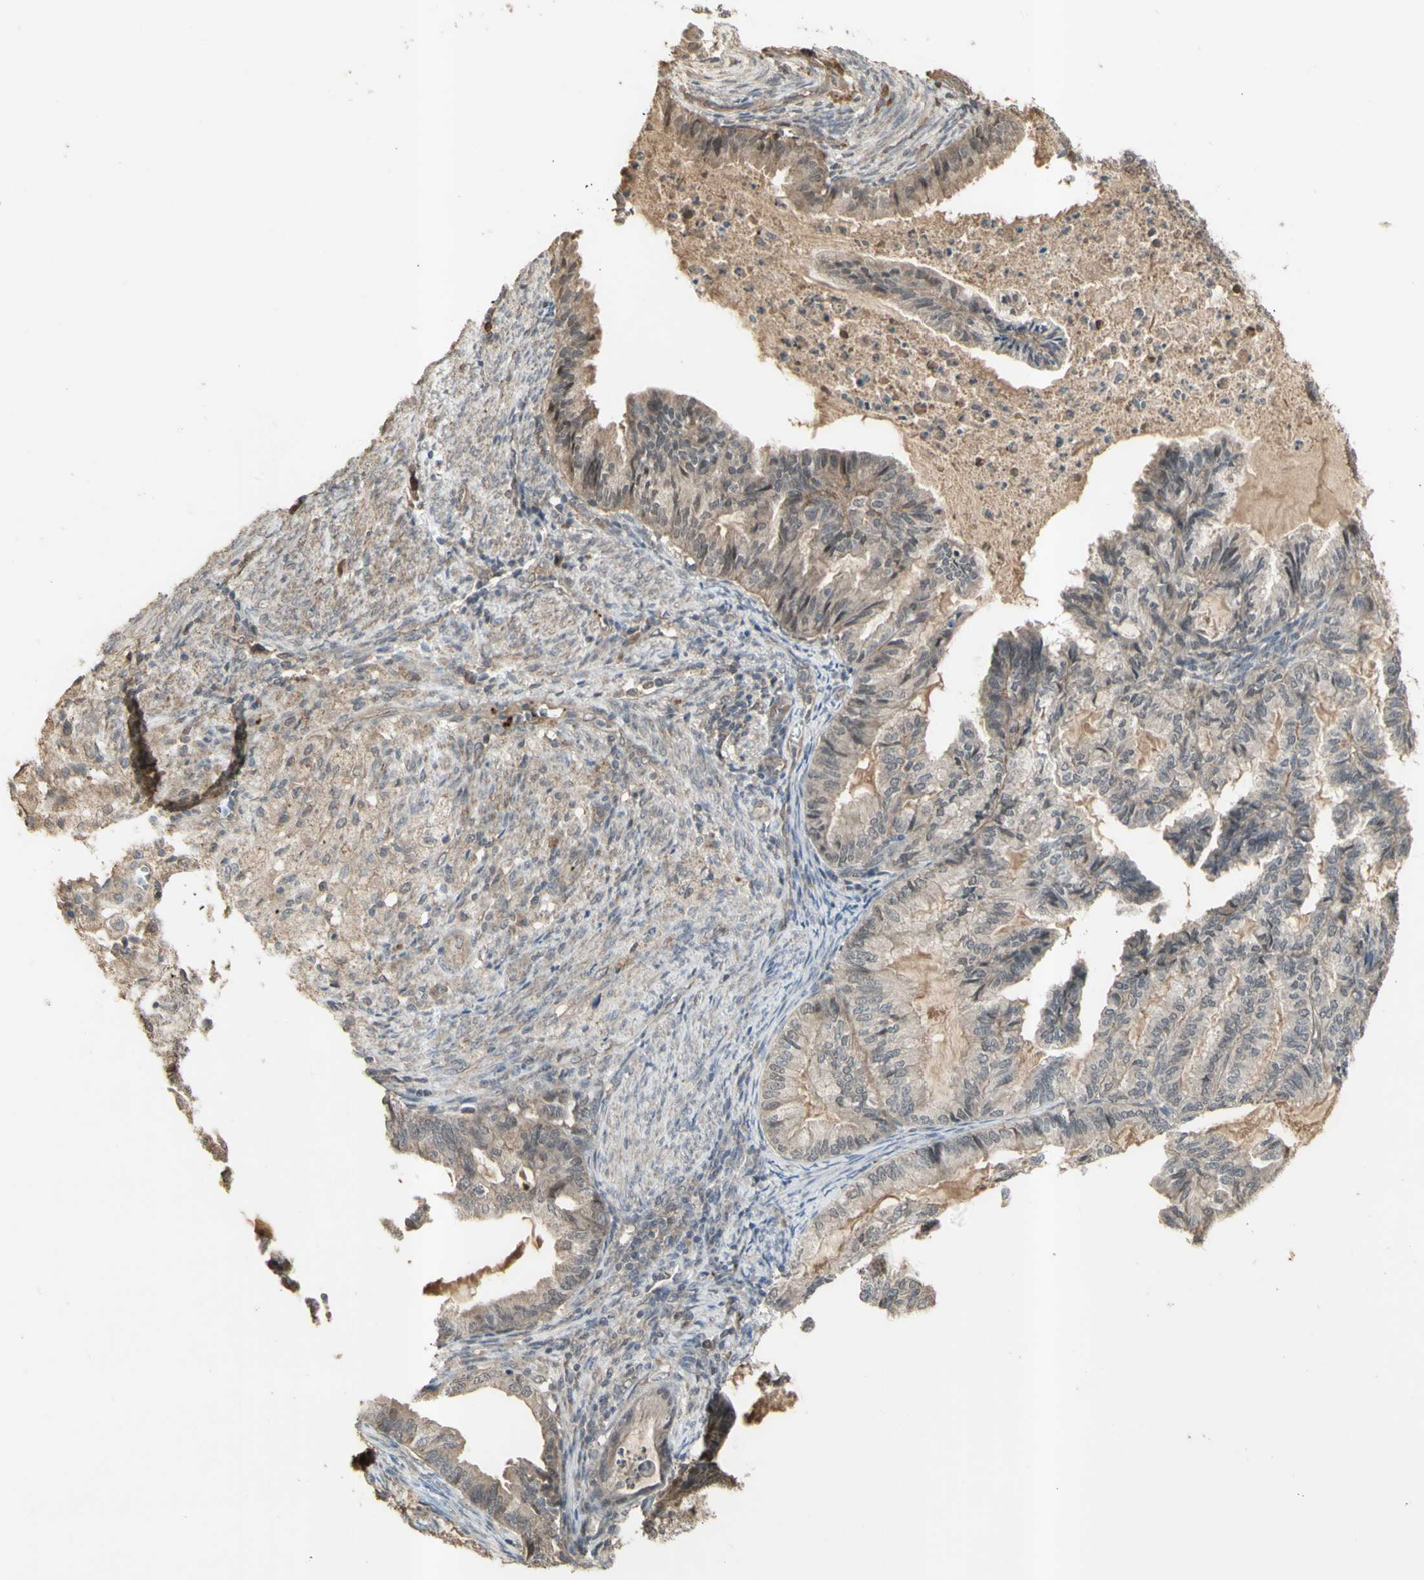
{"staining": {"intensity": "weak", "quantity": ">75%", "location": "cytoplasmic/membranous,nuclear"}, "tissue": "cervical cancer", "cell_type": "Tumor cells", "image_type": "cancer", "snomed": [{"axis": "morphology", "description": "Normal tissue, NOS"}, {"axis": "morphology", "description": "Adenocarcinoma, NOS"}, {"axis": "topography", "description": "Cervix"}, {"axis": "topography", "description": "Endometrium"}], "caption": "Brown immunohistochemical staining in adenocarcinoma (cervical) reveals weak cytoplasmic/membranous and nuclear expression in about >75% of tumor cells.", "gene": "ALOX12", "patient": {"sex": "female", "age": 86}}